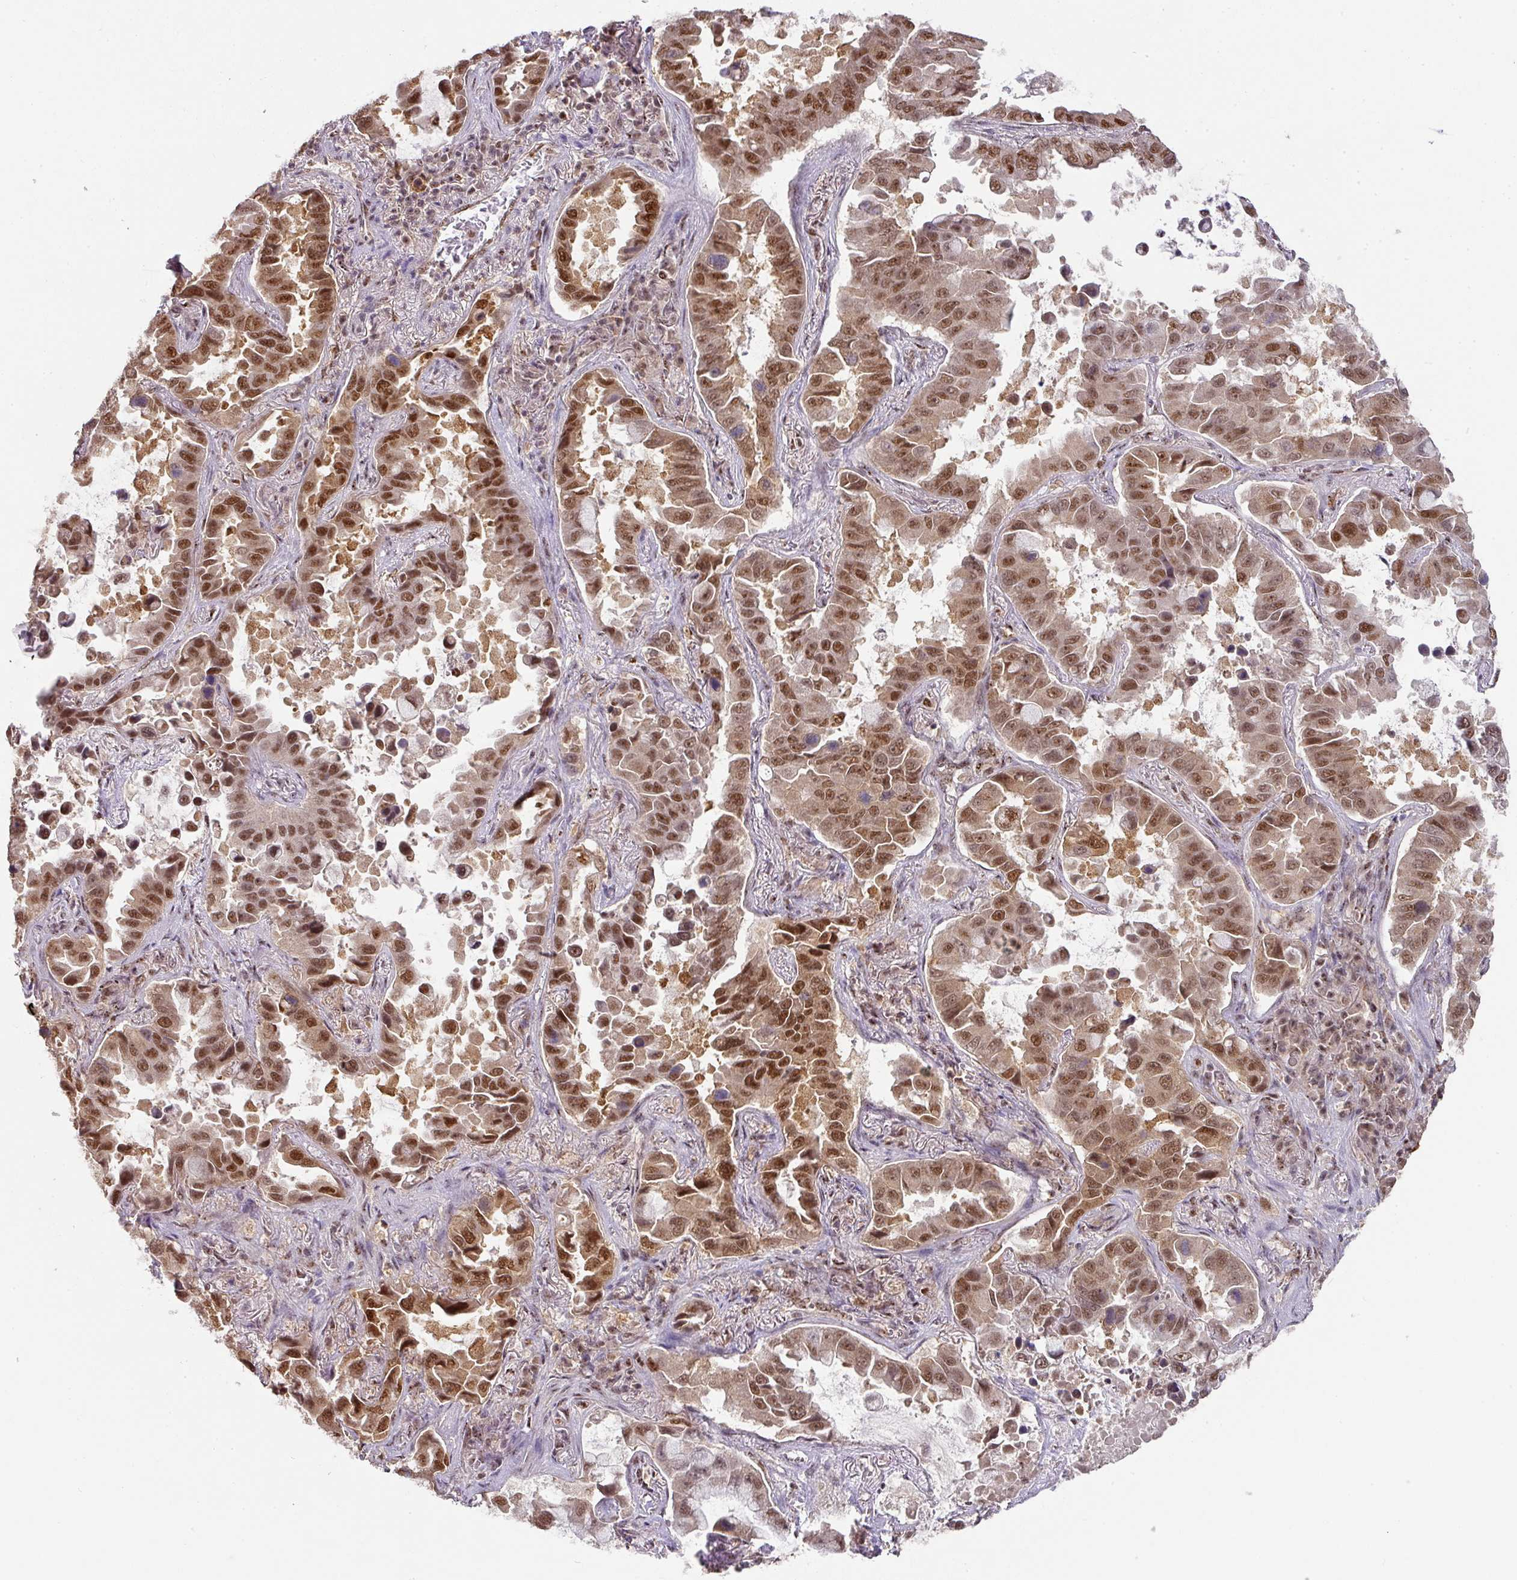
{"staining": {"intensity": "moderate", "quantity": ">75%", "location": "cytoplasmic/membranous,nuclear"}, "tissue": "lung cancer", "cell_type": "Tumor cells", "image_type": "cancer", "snomed": [{"axis": "morphology", "description": "Adenocarcinoma, NOS"}, {"axis": "topography", "description": "Lung"}], "caption": "Lung cancer (adenocarcinoma) was stained to show a protein in brown. There is medium levels of moderate cytoplasmic/membranous and nuclear staining in about >75% of tumor cells.", "gene": "RANBP9", "patient": {"sex": "male", "age": 64}}